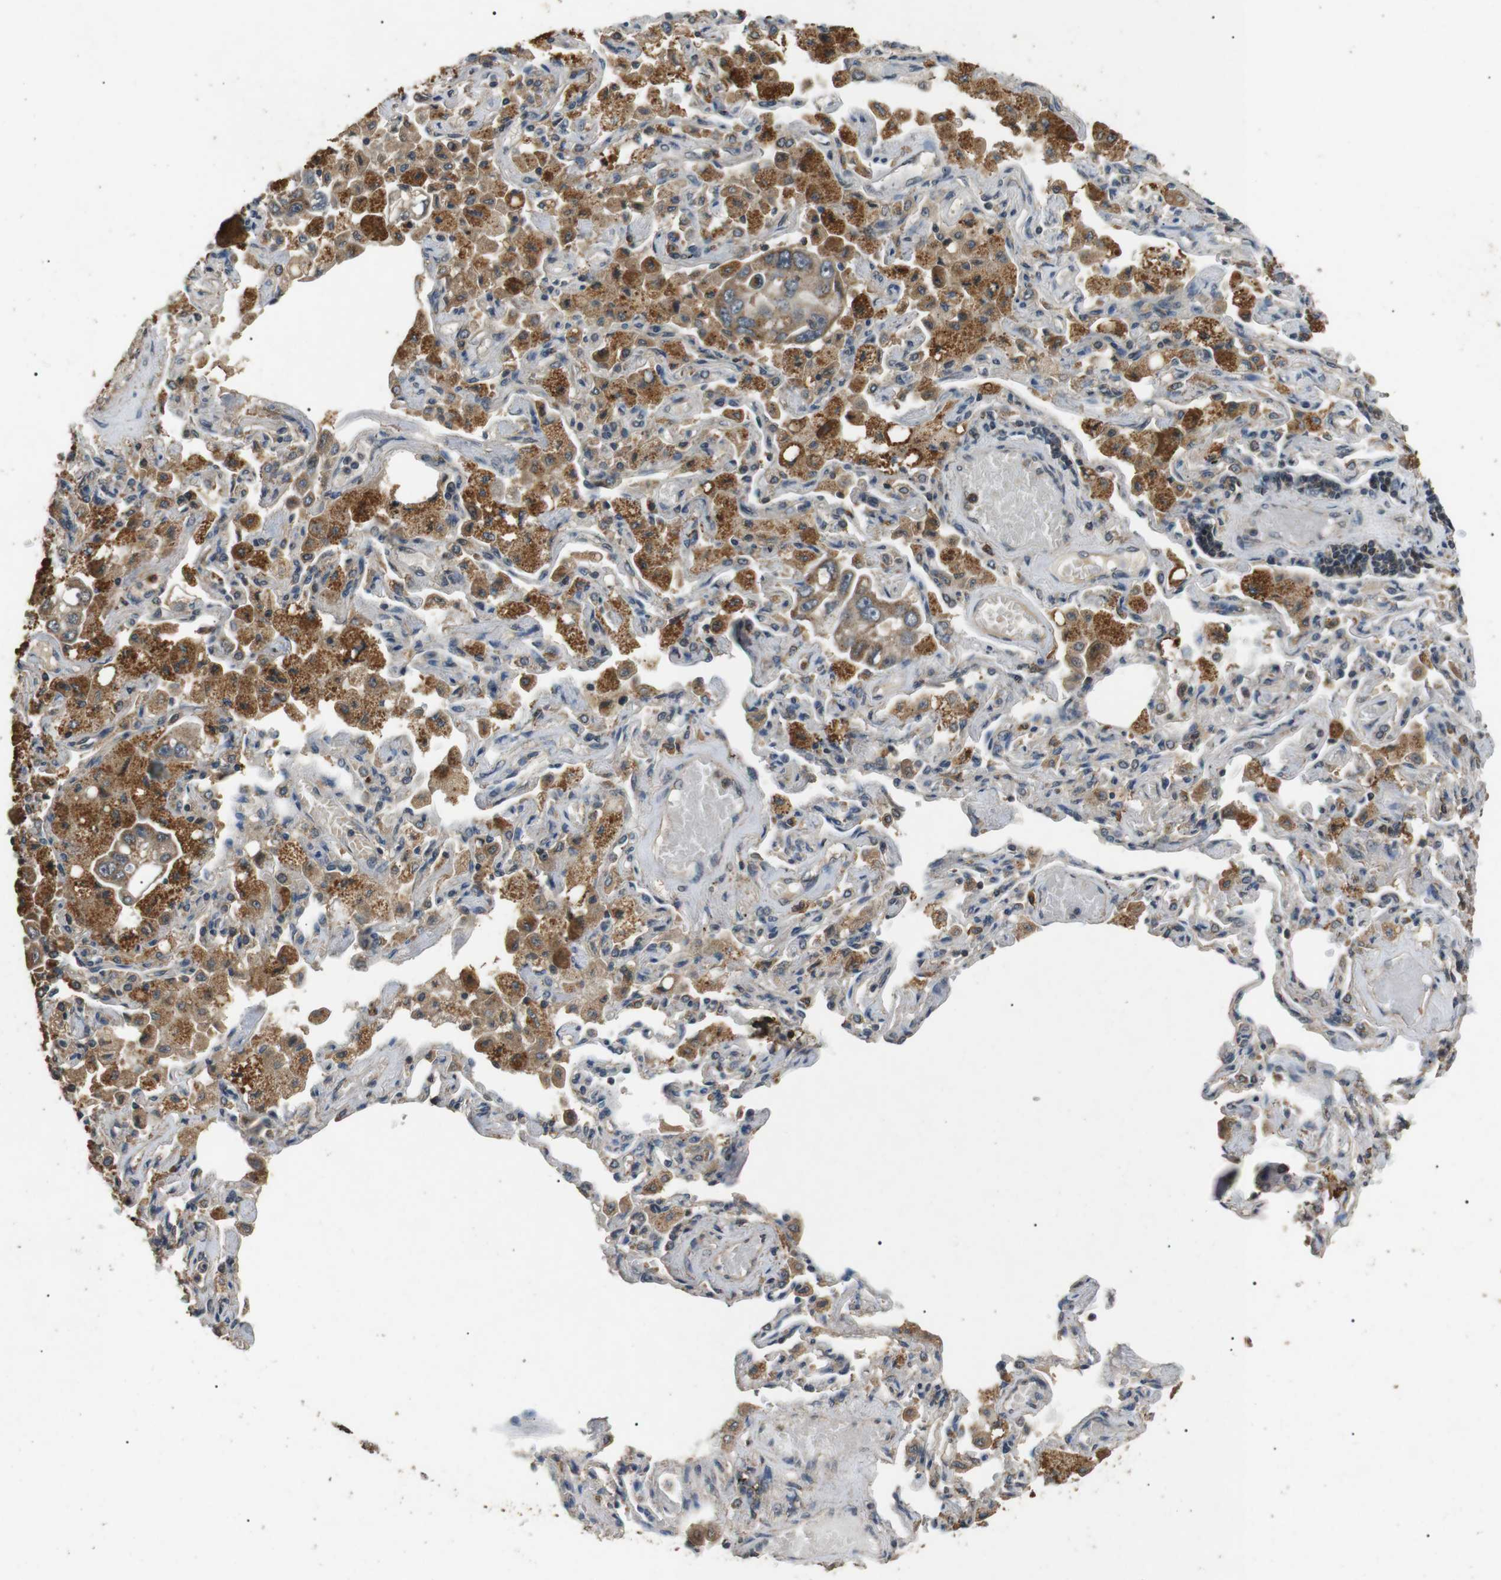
{"staining": {"intensity": "moderate", "quantity": ">75%", "location": "cytoplasmic/membranous"}, "tissue": "lung cancer", "cell_type": "Tumor cells", "image_type": "cancer", "snomed": [{"axis": "morphology", "description": "Adenocarcinoma, NOS"}, {"axis": "topography", "description": "Lung"}], "caption": "Lung cancer (adenocarcinoma) stained with a brown dye demonstrates moderate cytoplasmic/membranous positive positivity in about >75% of tumor cells.", "gene": "TBC1D15", "patient": {"sex": "male", "age": 64}}